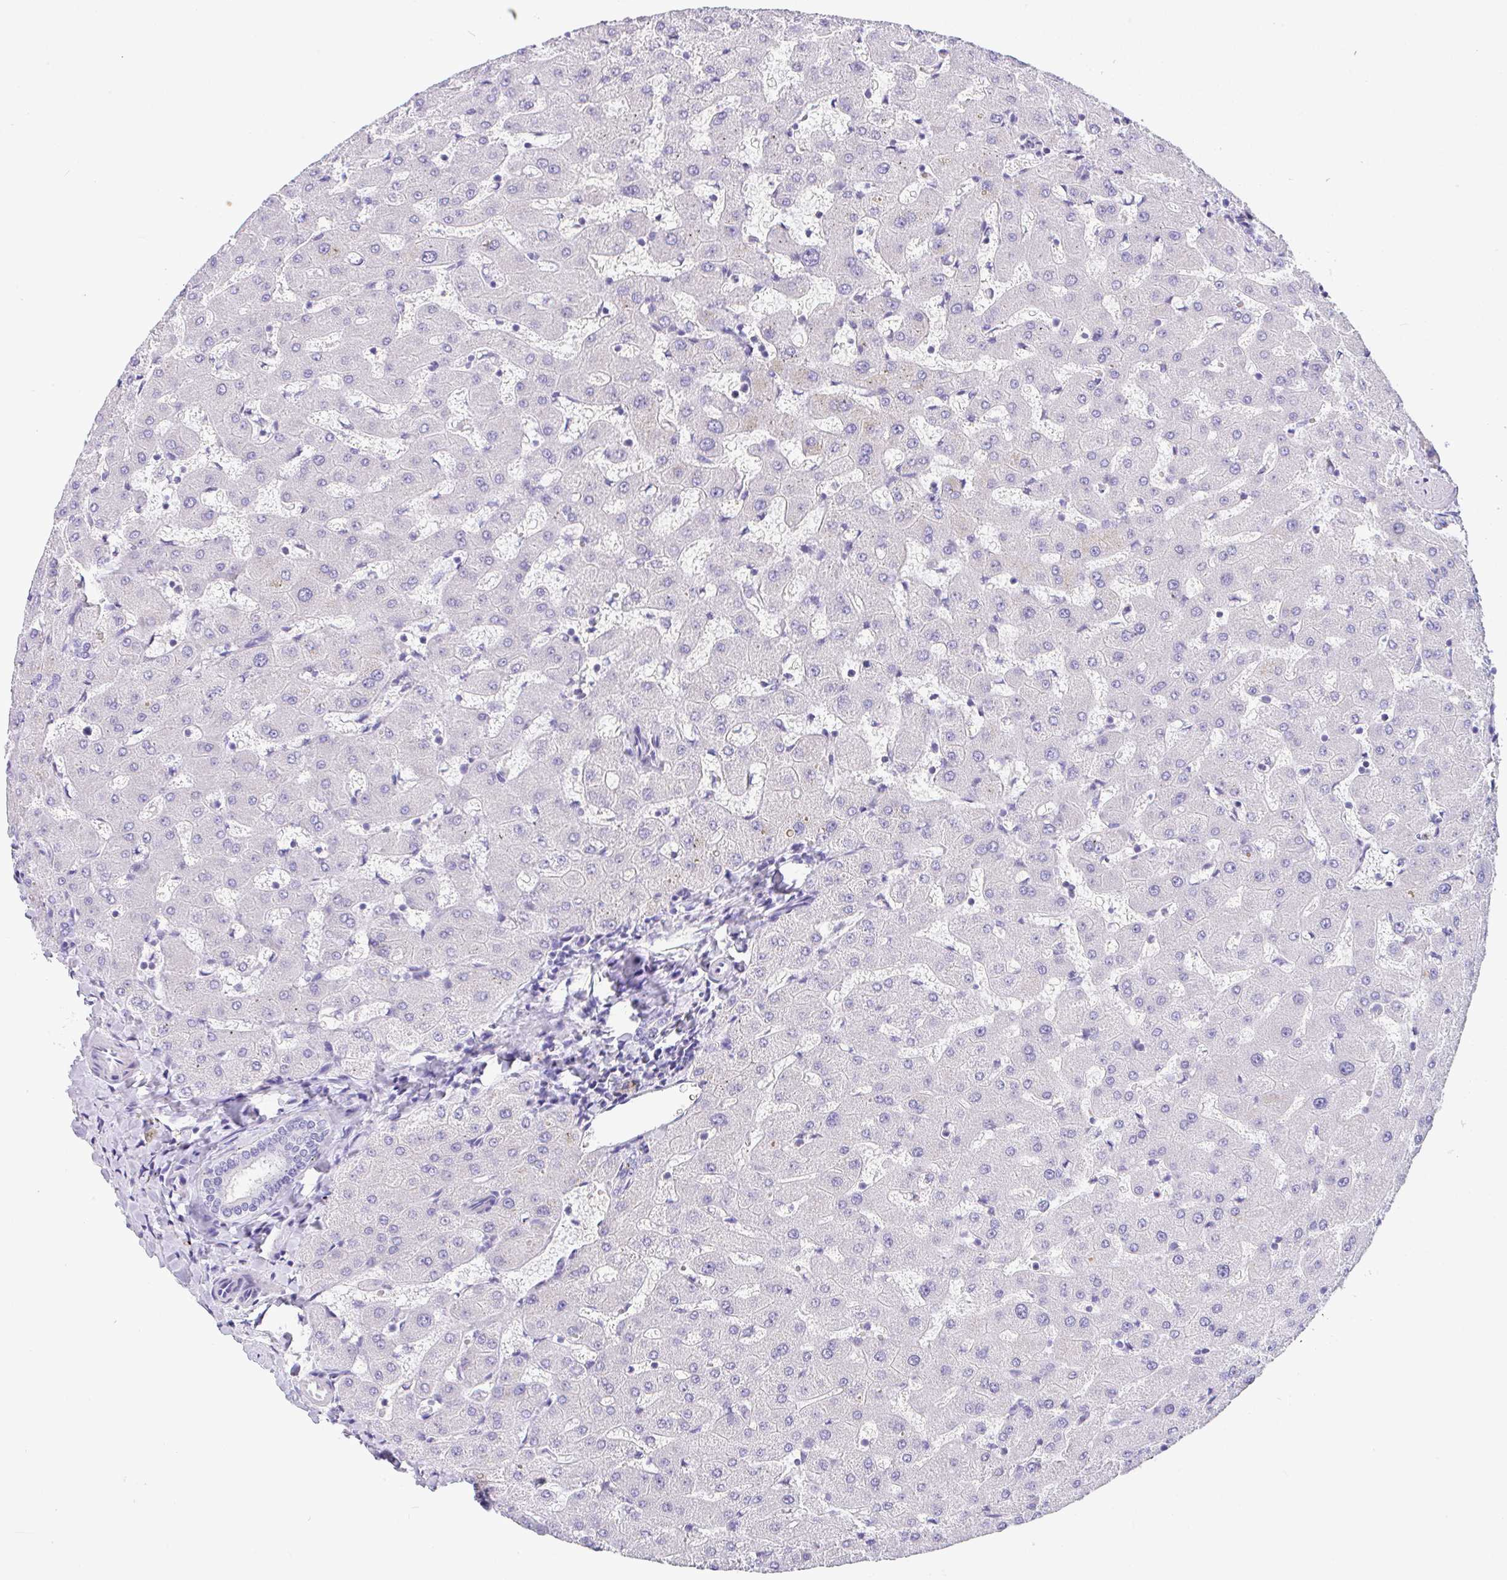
{"staining": {"intensity": "negative", "quantity": "none", "location": "none"}, "tissue": "liver", "cell_type": "Cholangiocytes", "image_type": "normal", "snomed": [{"axis": "morphology", "description": "Normal tissue, NOS"}, {"axis": "topography", "description": "Liver"}], "caption": "Benign liver was stained to show a protein in brown. There is no significant staining in cholangiocytes.", "gene": "SERPINE3", "patient": {"sex": "female", "age": 63}}